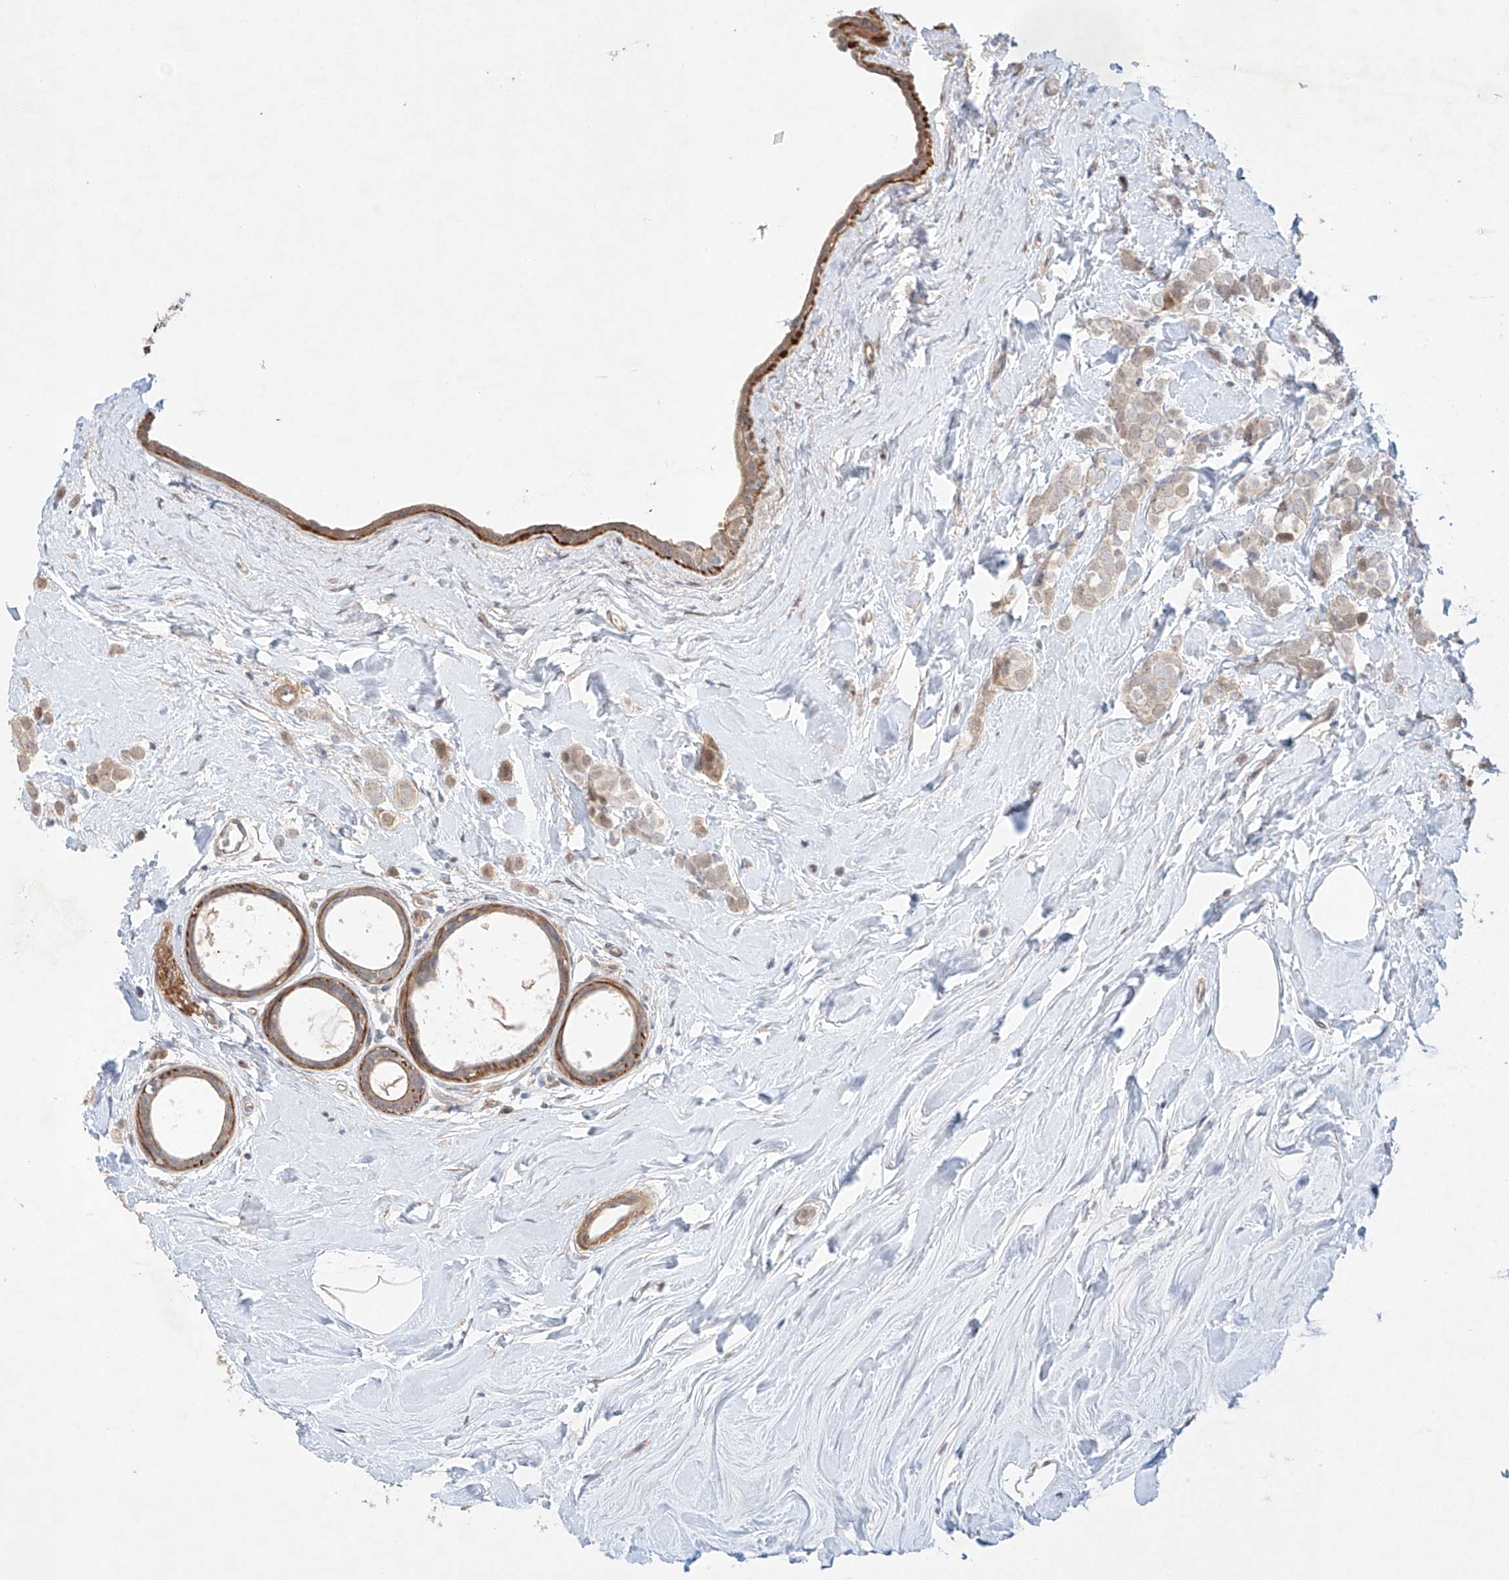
{"staining": {"intensity": "weak", "quantity": "25%-75%", "location": "cytoplasmic/membranous"}, "tissue": "breast cancer", "cell_type": "Tumor cells", "image_type": "cancer", "snomed": [{"axis": "morphology", "description": "Lobular carcinoma"}, {"axis": "topography", "description": "Breast"}], "caption": "Protein positivity by immunohistochemistry shows weak cytoplasmic/membranous staining in about 25%-75% of tumor cells in lobular carcinoma (breast).", "gene": "TSR2", "patient": {"sex": "female", "age": 47}}